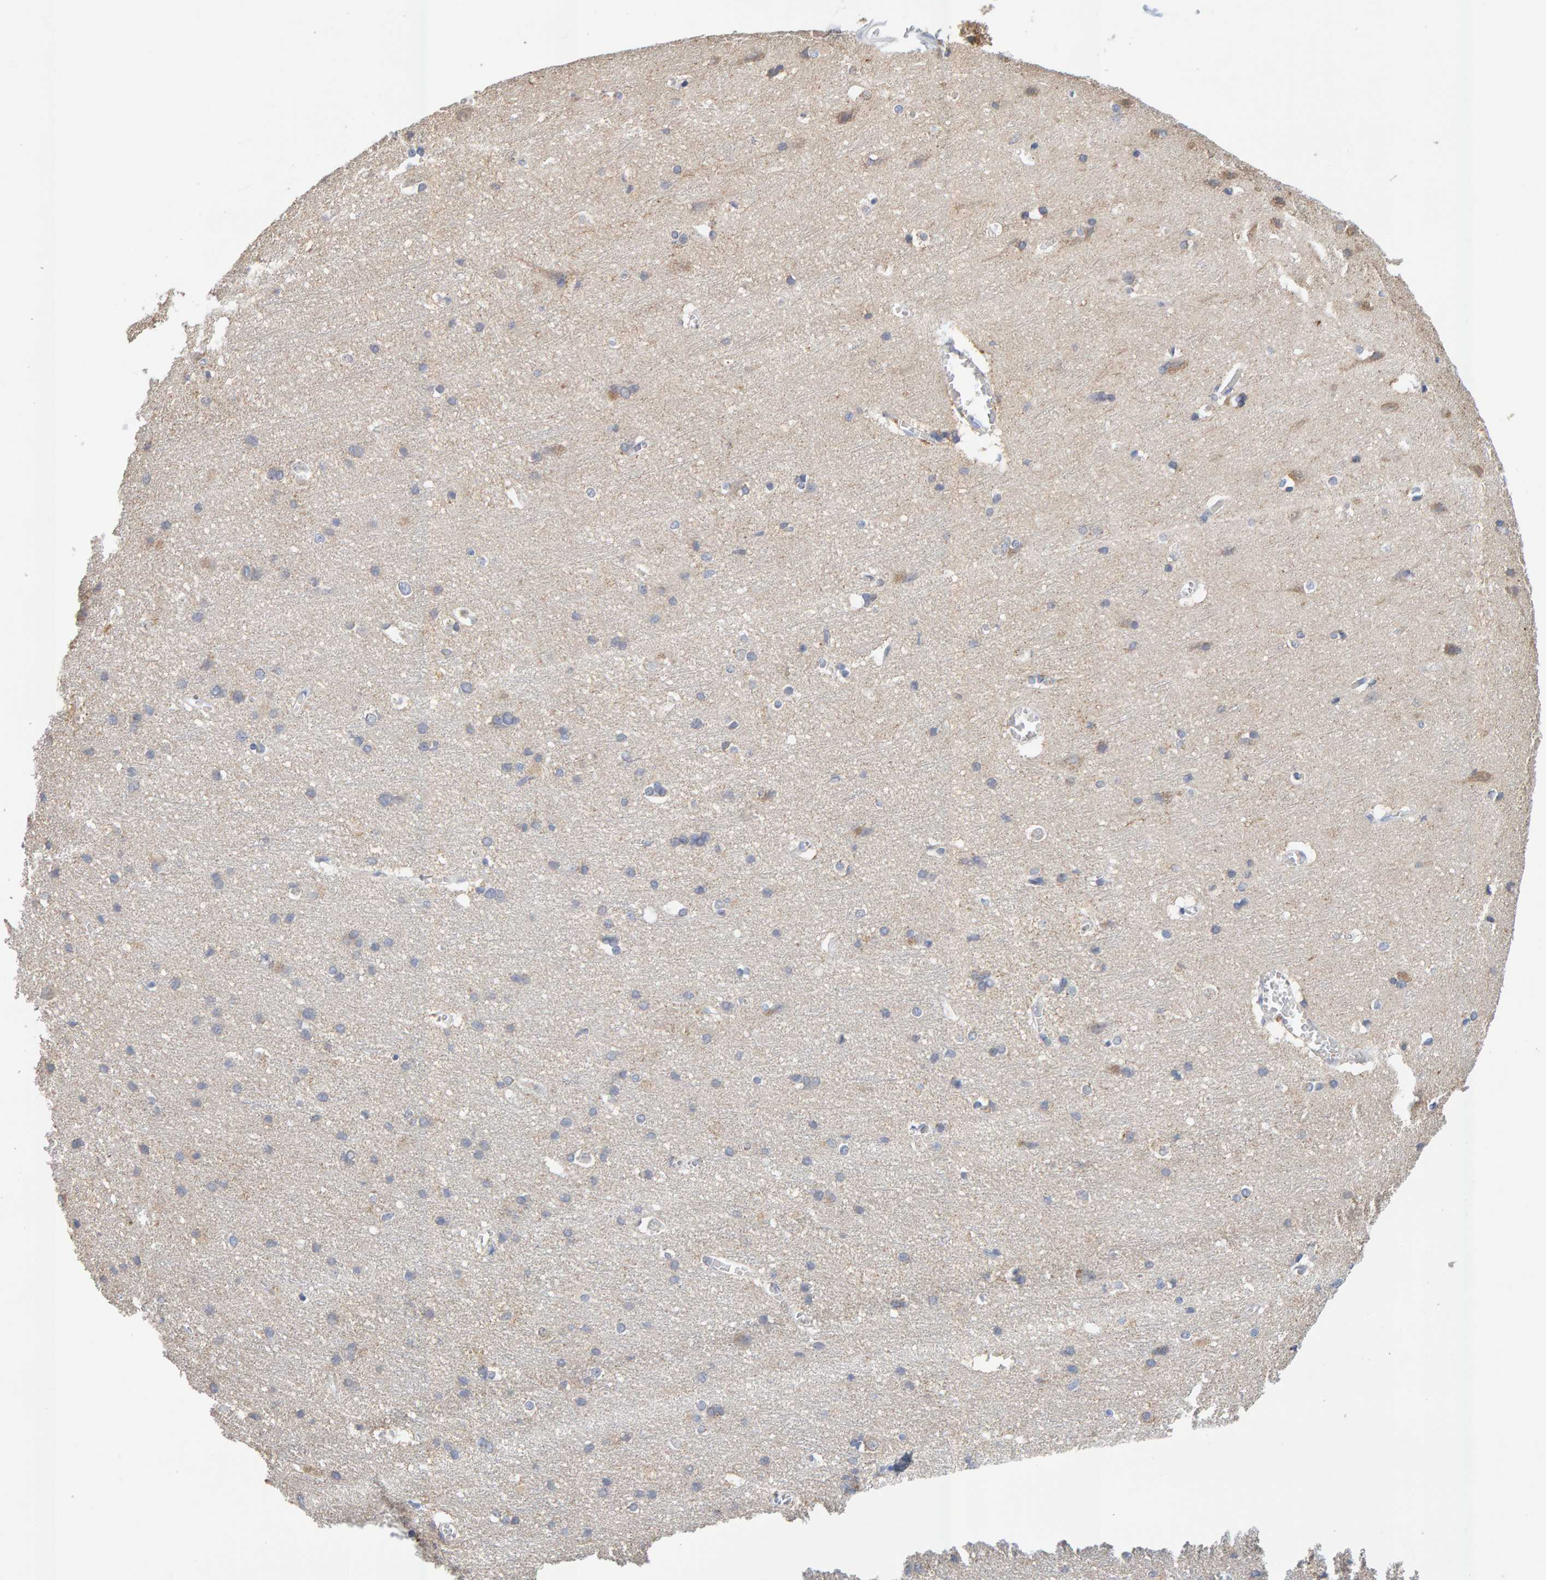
{"staining": {"intensity": "negative", "quantity": "none", "location": "none"}, "tissue": "cerebral cortex", "cell_type": "Endothelial cells", "image_type": "normal", "snomed": [{"axis": "morphology", "description": "Normal tissue, NOS"}, {"axis": "topography", "description": "Cerebral cortex"}], "caption": "This is an IHC micrograph of benign human cerebral cortex. There is no expression in endothelial cells.", "gene": "SGPL1", "patient": {"sex": "male", "age": 54}}